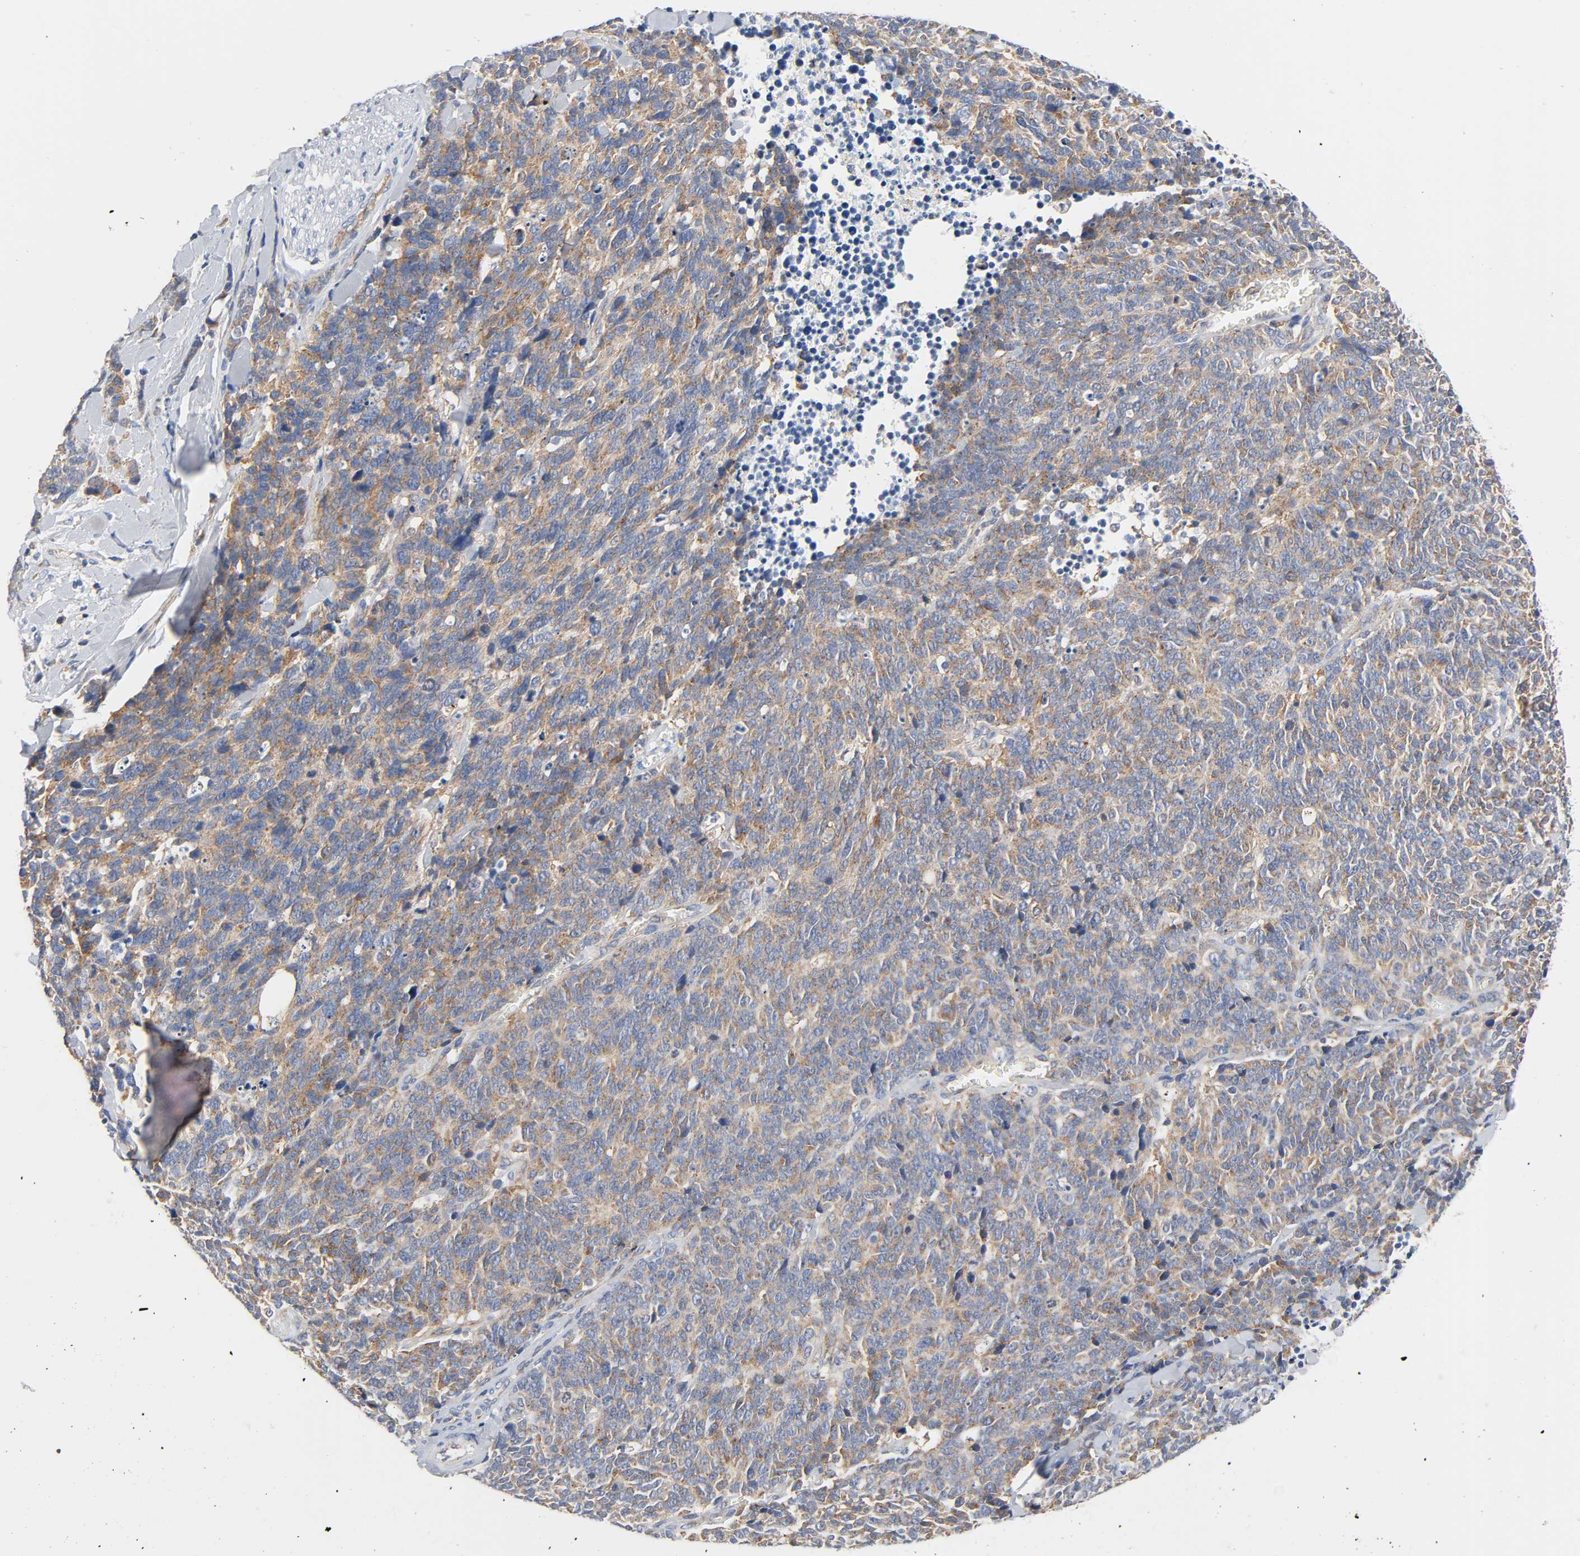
{"staining": {"intensity": "weak", "quantity": ">75%", "location": "cytoplasmic/membranous"}, "tissue": "lung cancer", "cell_type": "Tumor cells", "image_type": "cancer", "snomed": [{"axis": "morphology", "description": "Neoplasm, malignant, NOS"}, {"axis": "topography", "description": "Lung"}], "caption": "Lung neoplasm (malignant) stained with immunohistochemistry exhibits weak cytoplasmic/membranous positivity in about >75% of tumor cells.", "gene": "CD2AP", "patient": {"sex": "female", "age": 58}}